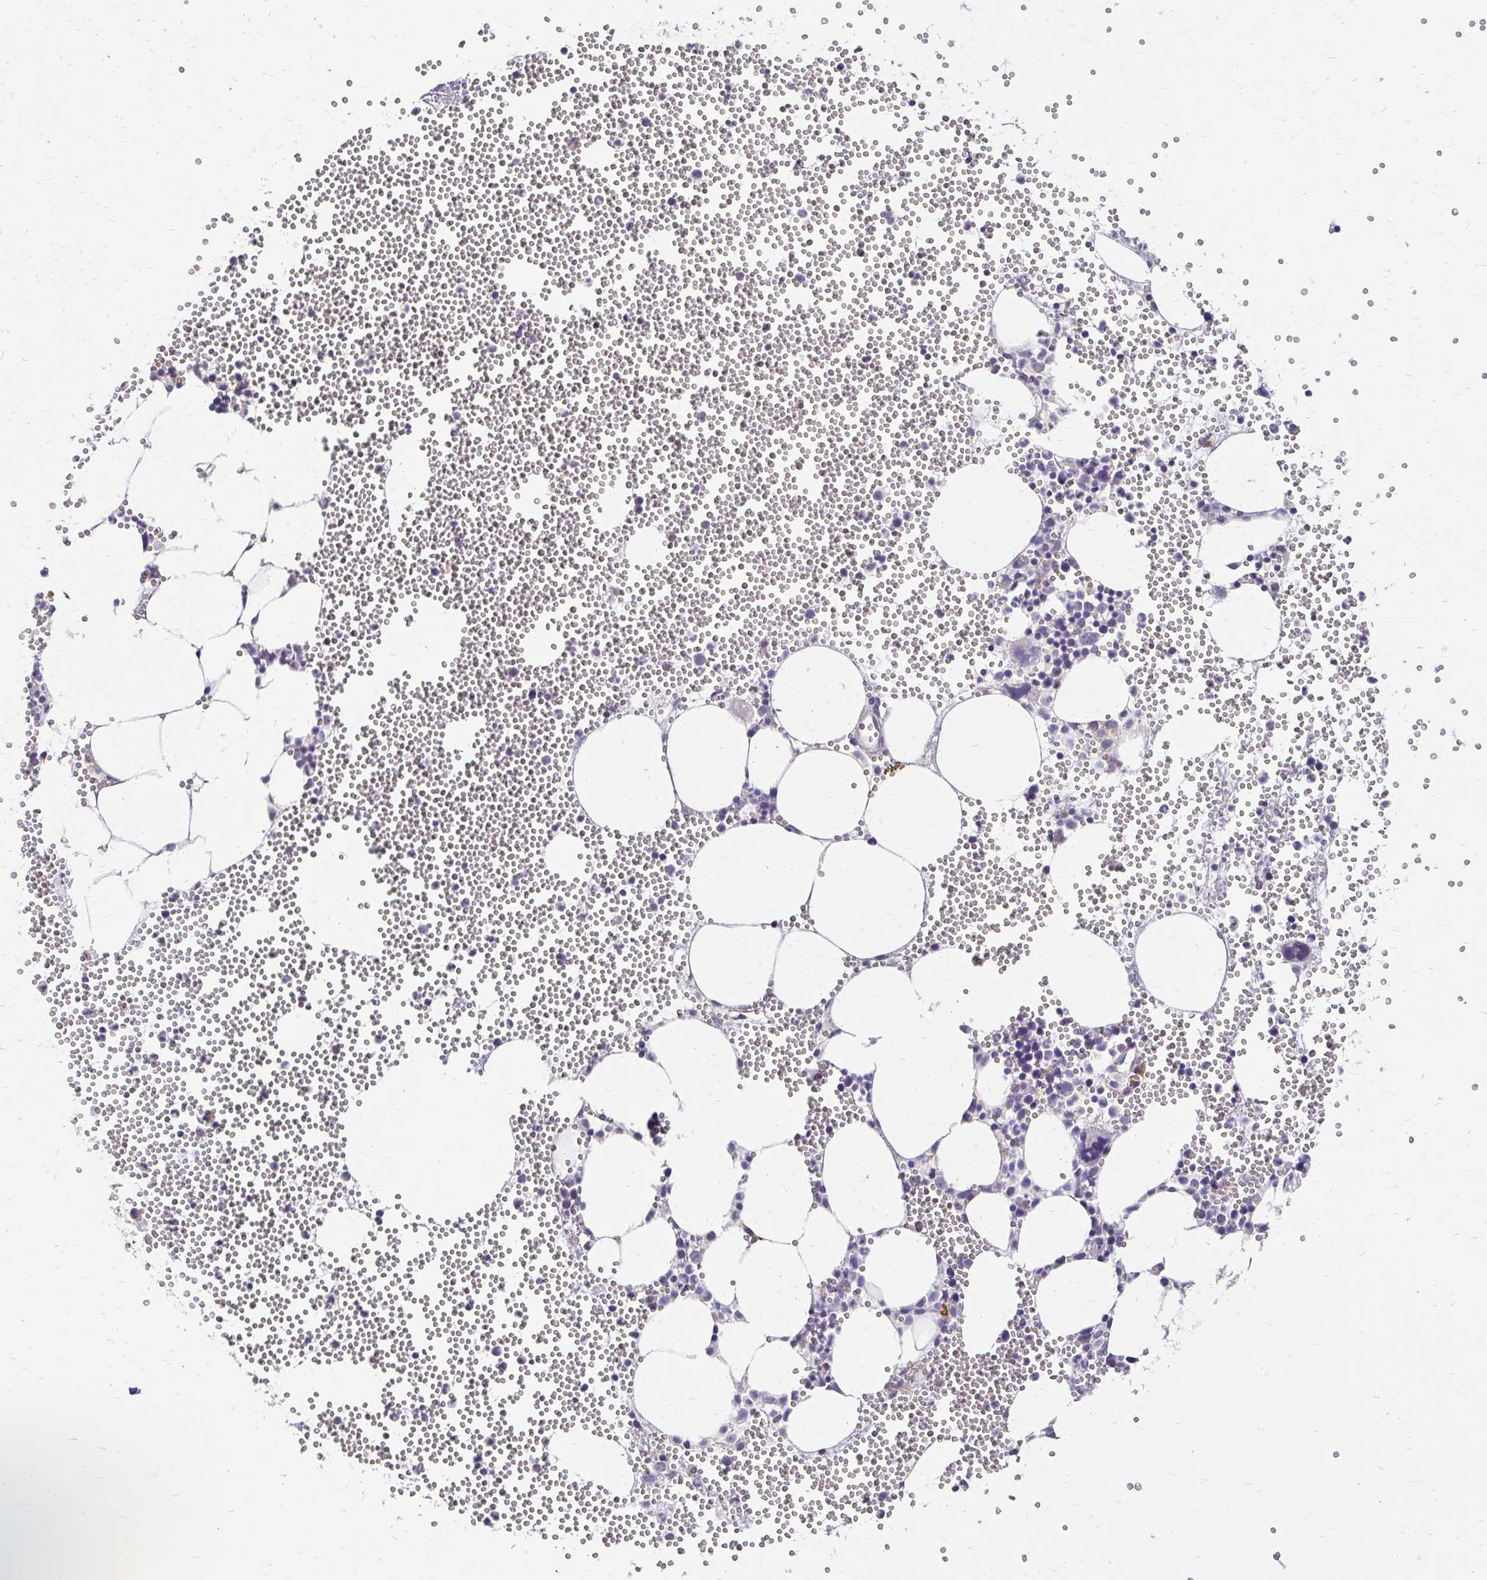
{"staining": {"intensity": "negative", "quantity": "none", "location": "none"}, "tissue": "bone marrow", "cell_type": "Hematopoietic cells", "image_type": "normal", "snomed": [{"axis": "morphology", "description": "Normal tissue, NOS"}, {"axis": "topography", "description": "Bone marrow"}], "caption": "A high-resolution histopathology image shows immunohistochemistry staining of unremarkable bone marrow, which reveals no significant positivity in hematopoietic cells.", "gene": "PRIMA1", "patient": {"sex": "female", "age": 80}}